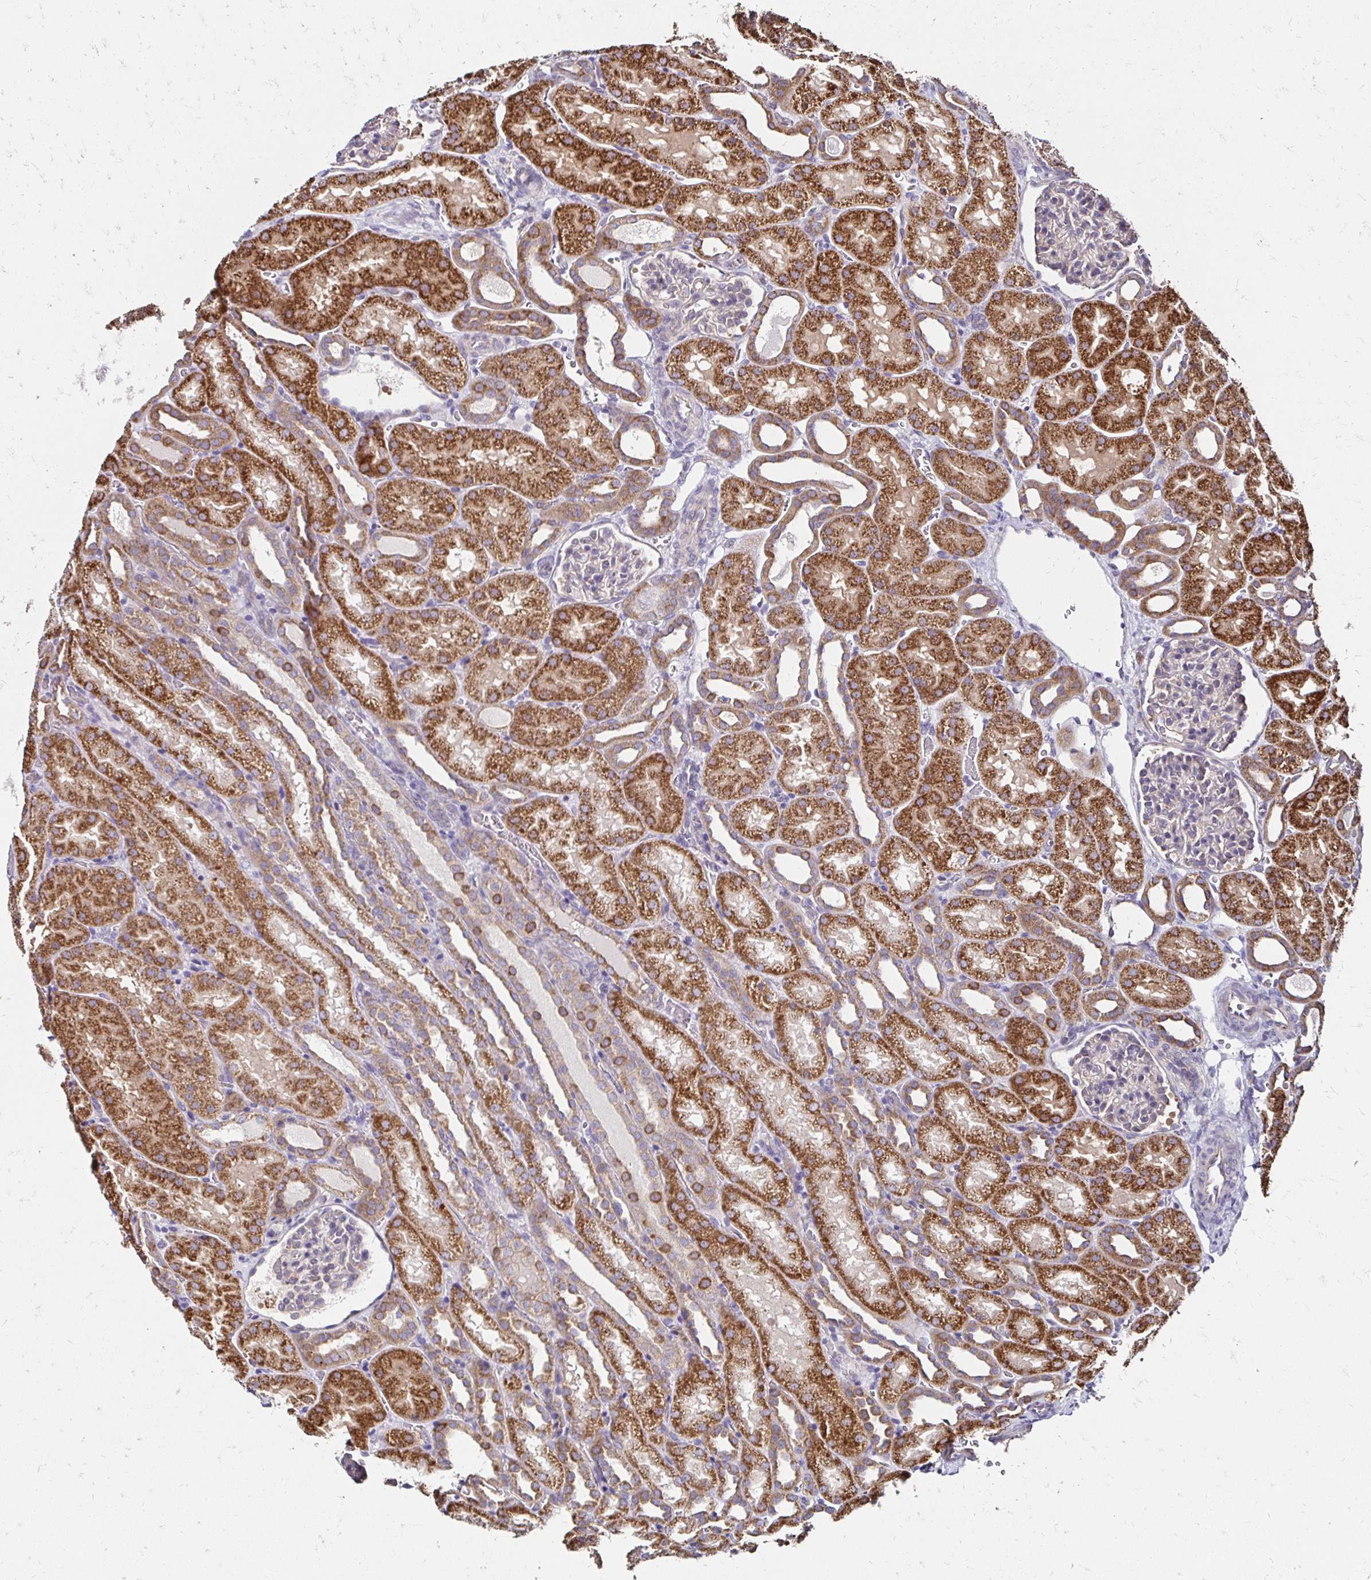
{"staining": {"intensity": "weak", "quantity": "<25%", "location": "cytoplasmic/membranous"}, "tissue": "kidney", "cell_type": "Cells in glomeruli", "image_type": "normal", "snomed": [{"axis": "morphology", "description": "Normal tissue, NOS"}, {"axis": "topography", "description": "Kidney"}], "caption": "Cells in glomeruli are negative for brown protein staining in benign kidney. (Stains: DAB immunohistochemistry with hematoxylin counter stain, Microscopy: brightfield microscopy at high magnification).", "gene": "ZW10", "patient": {"sex": "male", "age": 2}}